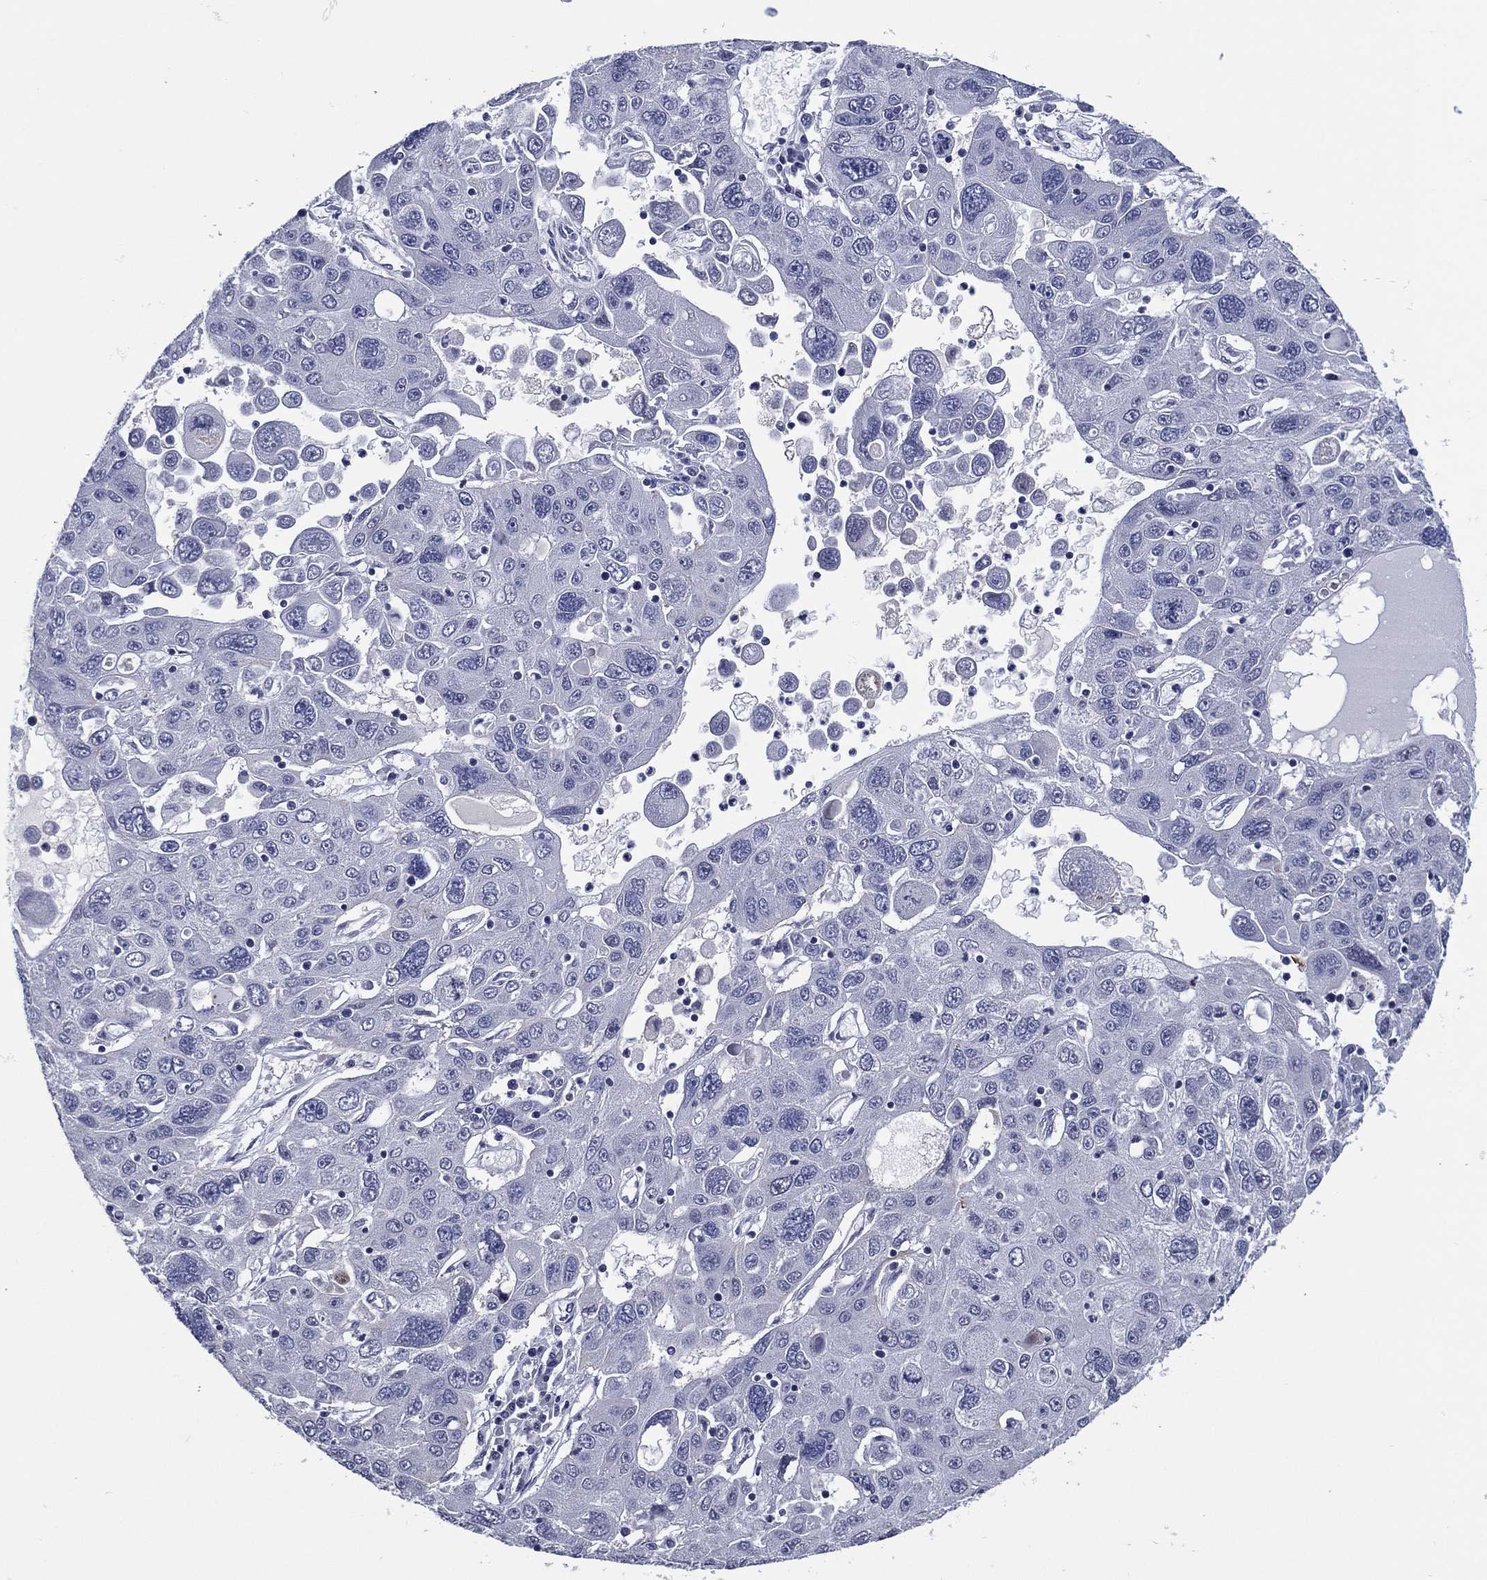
{"staining": {"intensity": "negative", "quantity": "none", "location": "none"}, "tissue": "stomach cancer", "cell_type": "Tumor cells", "image_type": "cancer", "snomed": [{"axis": "morphology", "description": "Adenocarcinoma, NOS"}, {"axis": "topography", "description": "Stomach"}], "caption": "High magnification brightfield microscopy of stomach cancer (adenocarcinoma) stained with DAB (brown) and counterstained with hematoxylin (blue): tumor cells show no significant staining.", "gene": "TRIM31", "patient": {"sex": "male", "age": 56}}